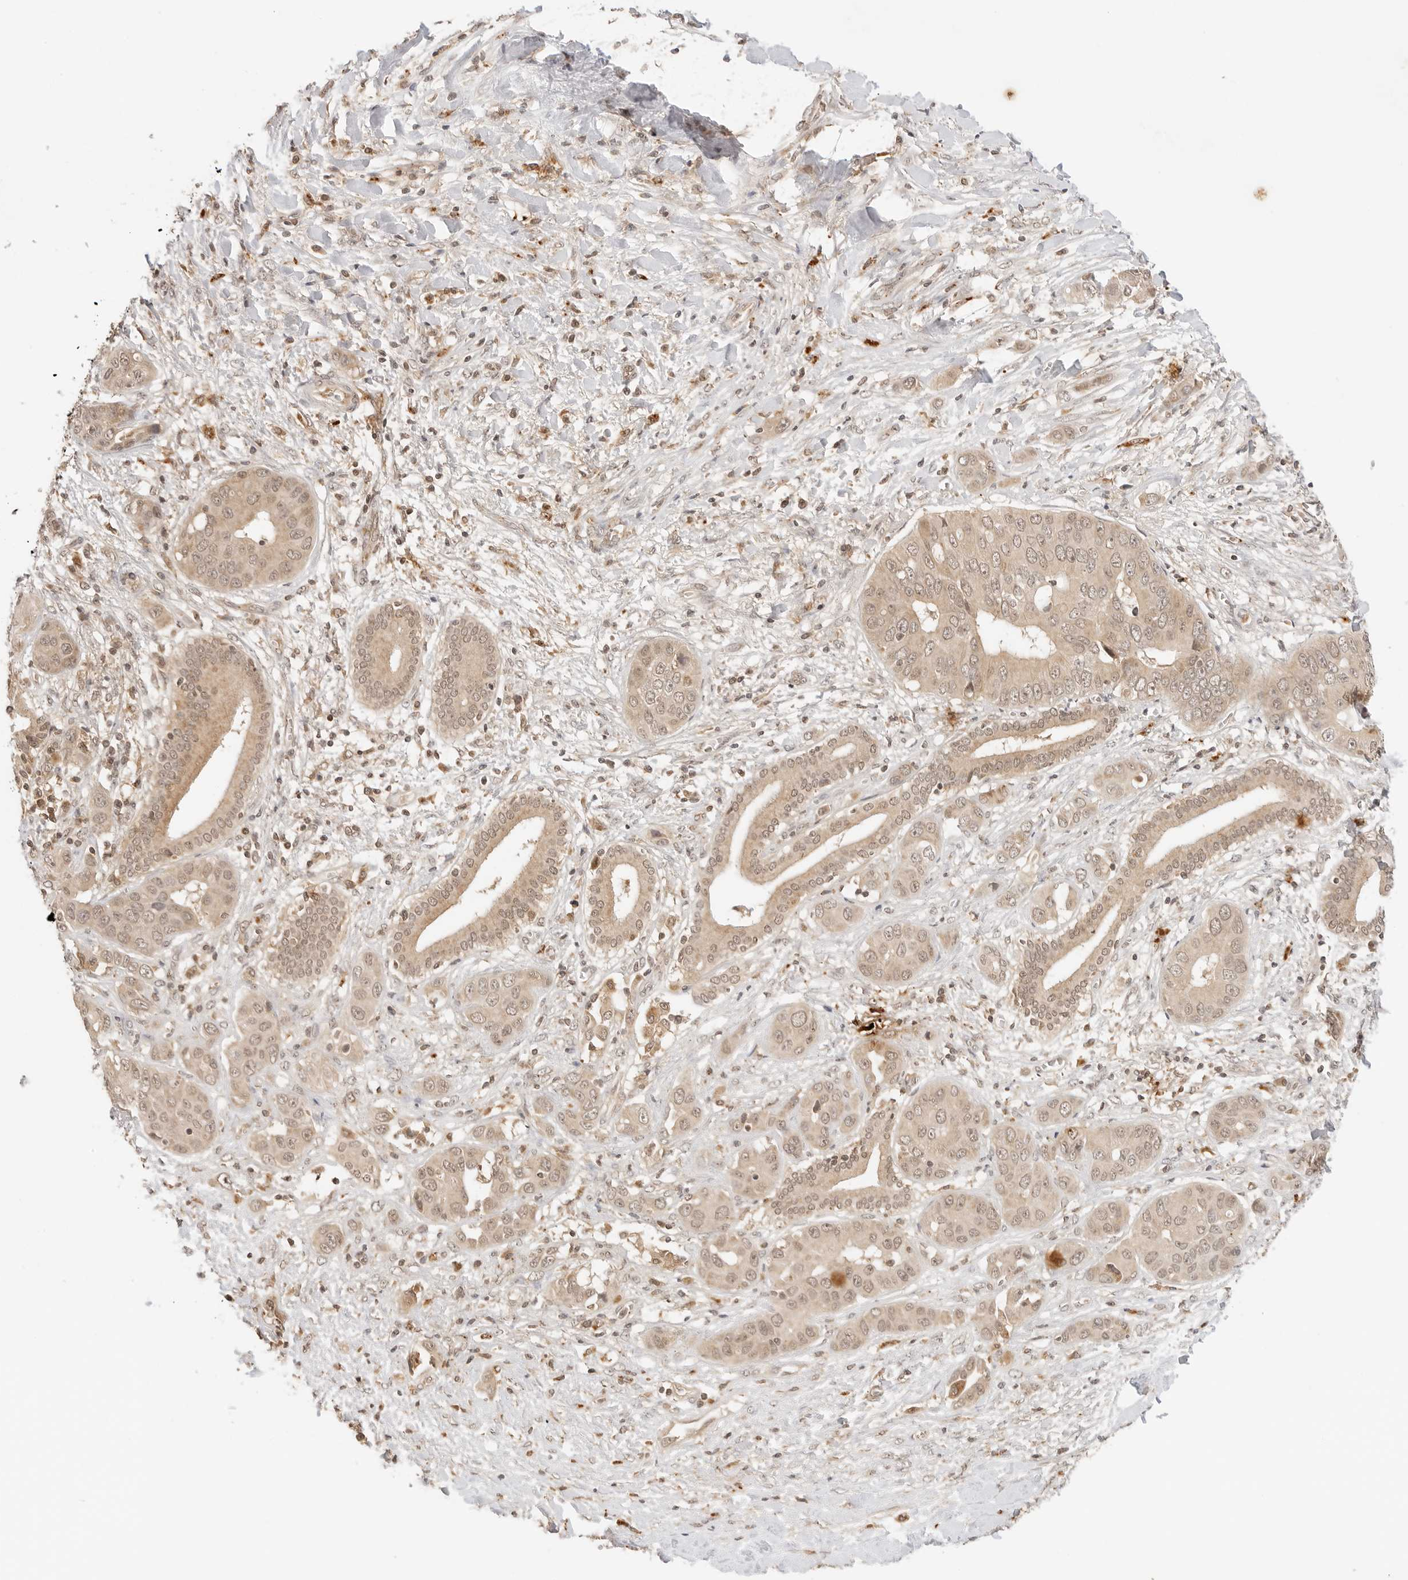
{"staining": {"intensity": "weak", "quantity": ">75%", "location": "cytoplasmic/membranous,nuclear"}, "tissue": "liver cancer", "cell_type": "Tumor cells", "image_type": "cancer", "snomed": [{"axis": "morphology", "description": "Cholangiocarcinoma"}, {"axis": "topography", "description": "Liver"}], "caption": "IHC photomicrograph of liver cancer stained for a protein (brown), which exhibits low levels of weak cytoplasmic/membranous and nuclear positivity in about >75% of tumor cells.", "gene": "GPR34", "patient": {"sex": "female", "age": 52}}